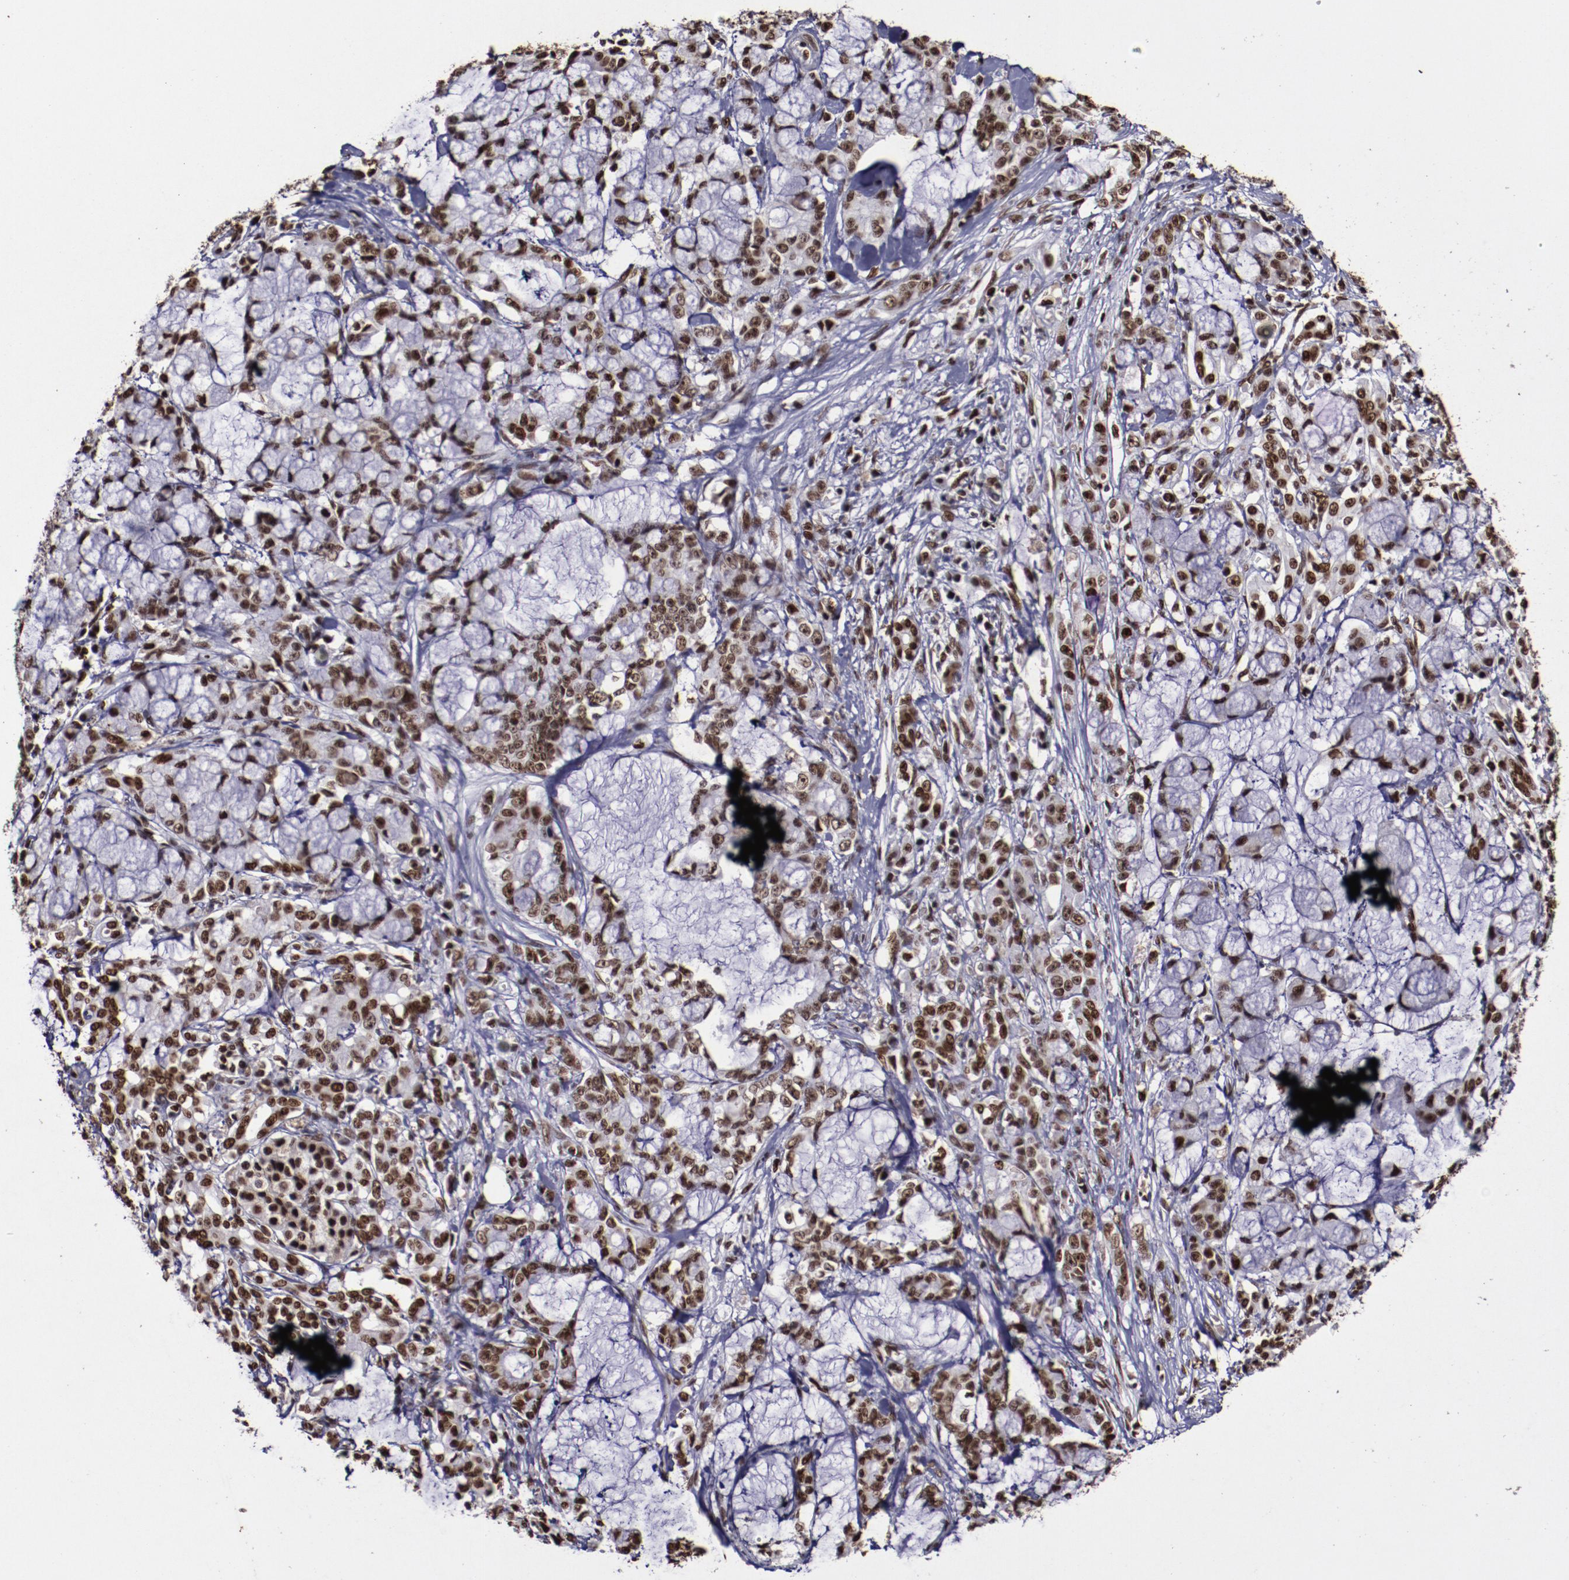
{"staining": {"intensity": "moderate", "quantity": ">75%", "location": "nuclear"}, "tissue": "pancreatic cancer", "cell_type": "Tumor cells", "image_type": "cancer", "snomed": [{"axis": "morphology", "description": "Adenocarcinoma, NOS"}, {"axis": "topography", "description": "Pancreas"}], "caption": "The image displays immunohistochemical staining of adenocarcinoma (pancreatic). There is moderate nuclear staining is seen in approximately >75% of tumor cells.", "gene": "APEX1", "patient": {"sex": "female", "age": 73}}